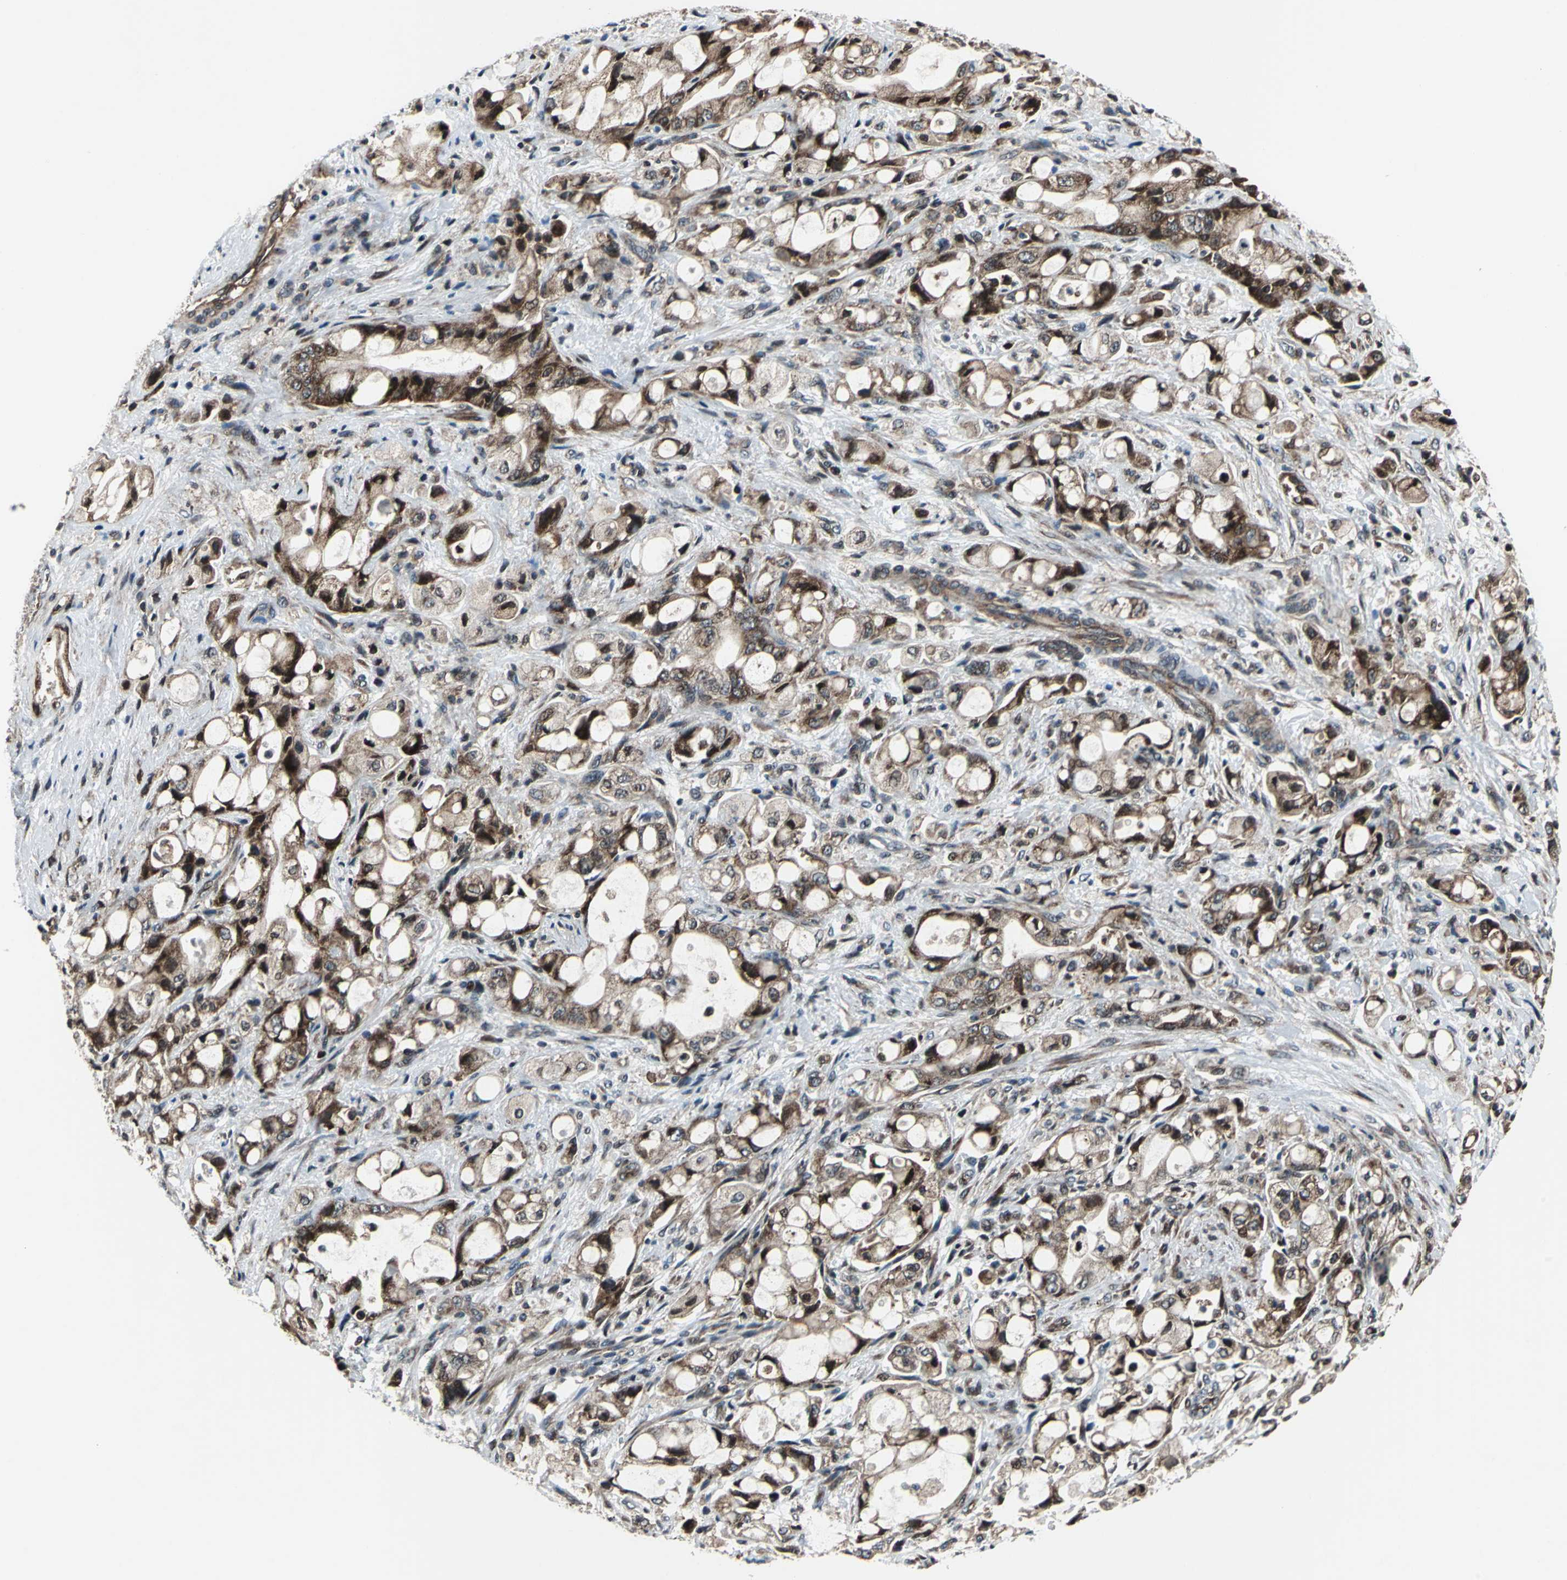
{"staining": {"intensity": "strong", "quantity": "25%-75%", "location": "cytoplasmic/membranous,nuclear"}, "tissue": "pancreatic cancer", "cell_type": "Tumor cells", "image_type": "cancer", "snomed": [{"axis": "morphology", "description": "Adenocarcinoma, NOS"}, {"axis": "topography", "description": "Pancreas"}], "caption": "Immunohistochemical staining of pancreatic cancer displays strong cytoplasmic/membranous and nuclear protein positivity in about 25%-75% of tumor cells.", "gene": "AATF", "patient": {"sex": "male", "age": 79}}